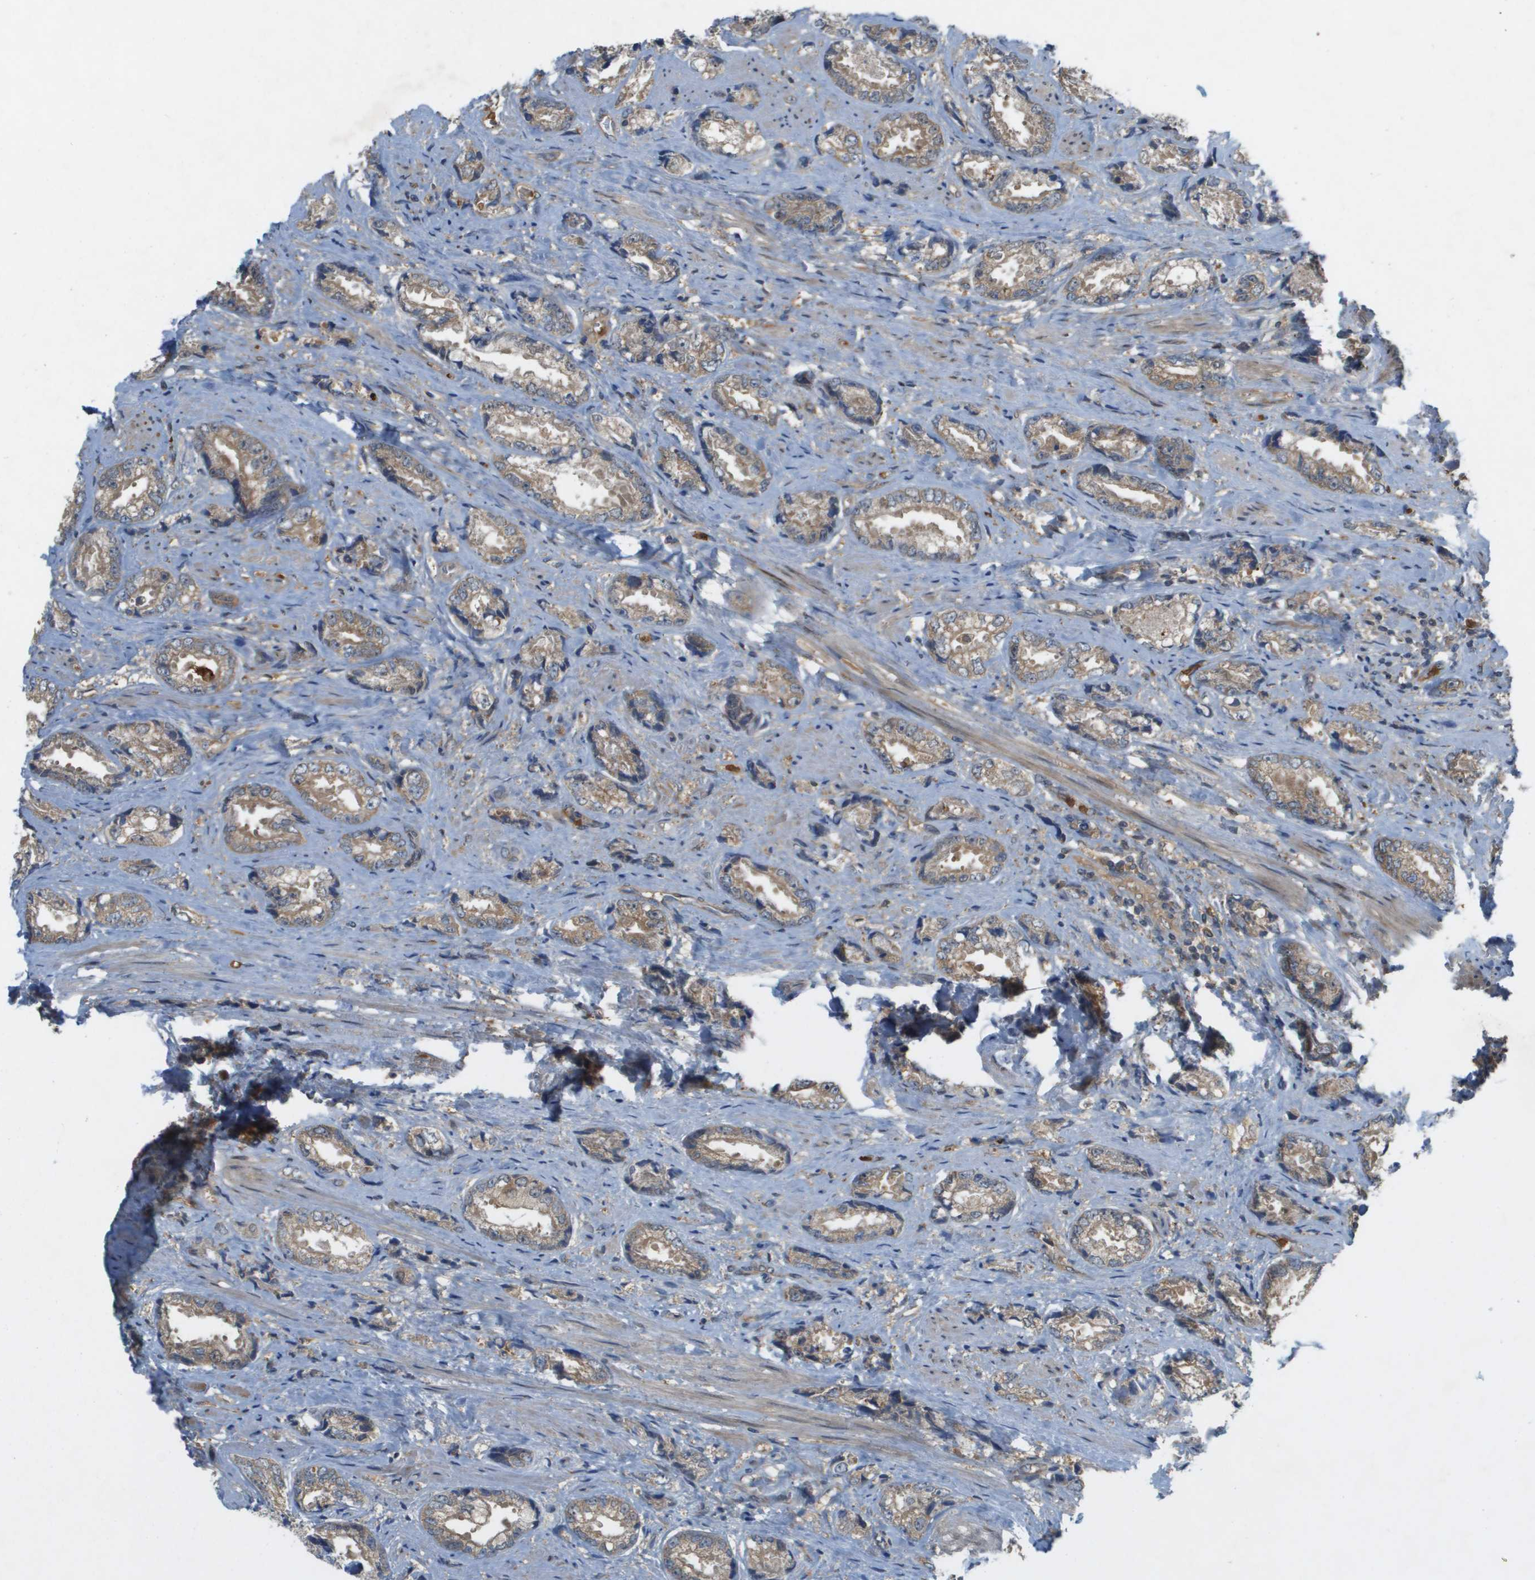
{"staining": {"intensity": "weak", "quantity": ">75%", "location": "cytoplasmic/membranous"}, "tissue": "prostate cancer", "cell_type": "Tumor cells", "image_type": "cancer", "snomed": [{"axis": "morphology", "description": "Adenocarcinoma, High grade"}, {"axis": "topography", "description": "Prostate"}], "caption": "This image demonstrates immunohistochemistry (IHC) staining of prostate cancer (high-grade adenocarcinoma), with low weak cytoplasmic/membranous expression in about >75% of tumor cells.", "gene": "PALD1", "patient": {"sex": "male", "age": 61}}